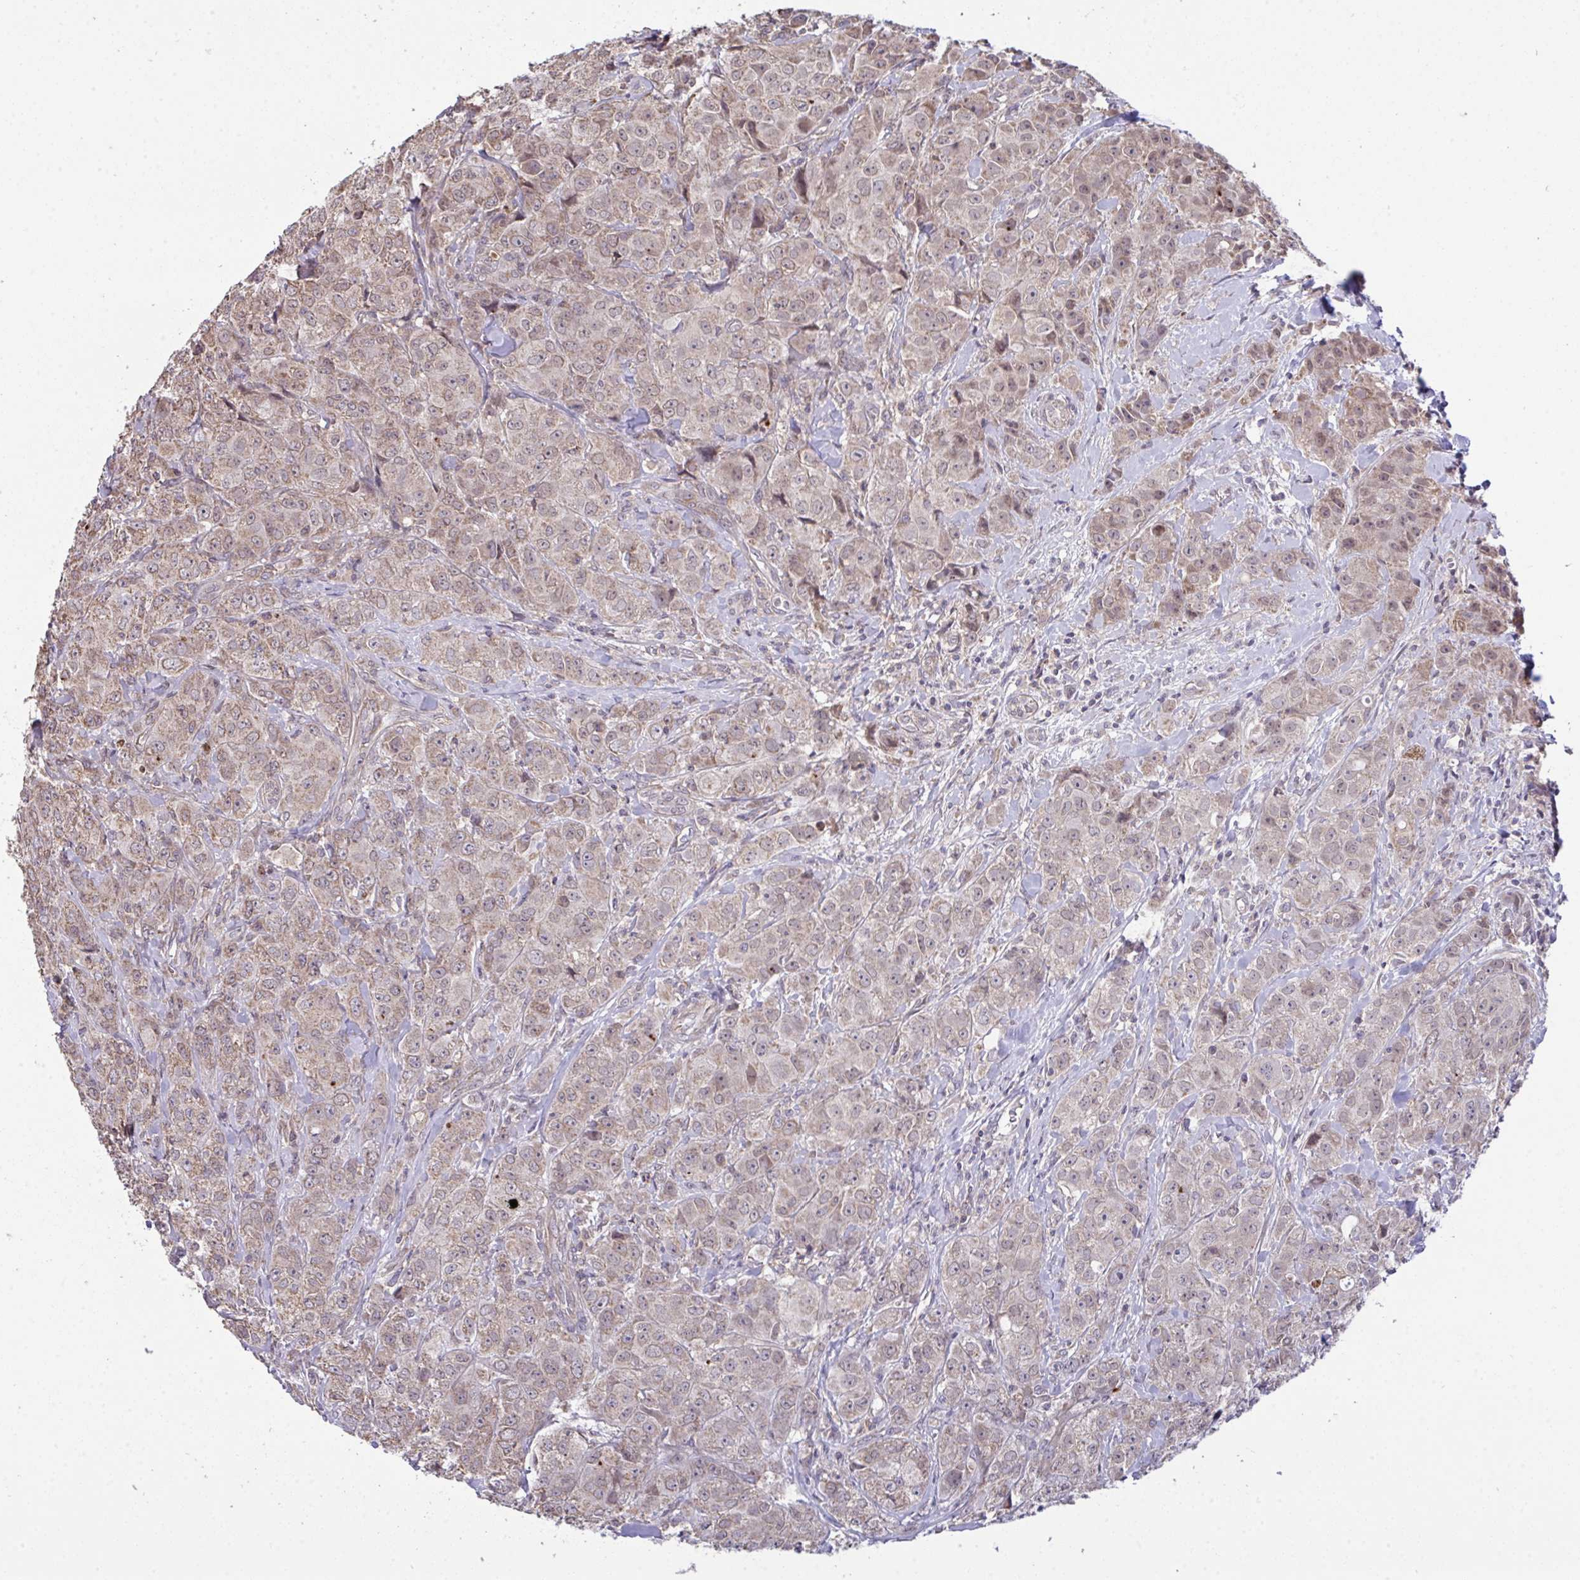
{"staining": {"intensity": "weak", "quantity": "25%-75%", "location": "cytoplasmic/membranous"}, "tissue": "breast cancer", "cell_type": "Tumor cells", "image_type": "cancer", "snomed": [{"axis": "morphology", "description": "Normal tissue, NOS"}, {"axis": "morphology", "description": "Duct carcinoma"}, {"axis": "topography", "description": "Breast"}], "caption": "IHC micrograph of neoplastic tissue: breast cancer stained using immunohistochemistry (IHC) reveals low levels of weak protein expression localized specifically in the cytoplasmic/membranous of tumor cells, appearing as a cytoplasmic/membranous brown color.", "gene": "PPM1H", "patient": {"sex": "female", "age": 43}}